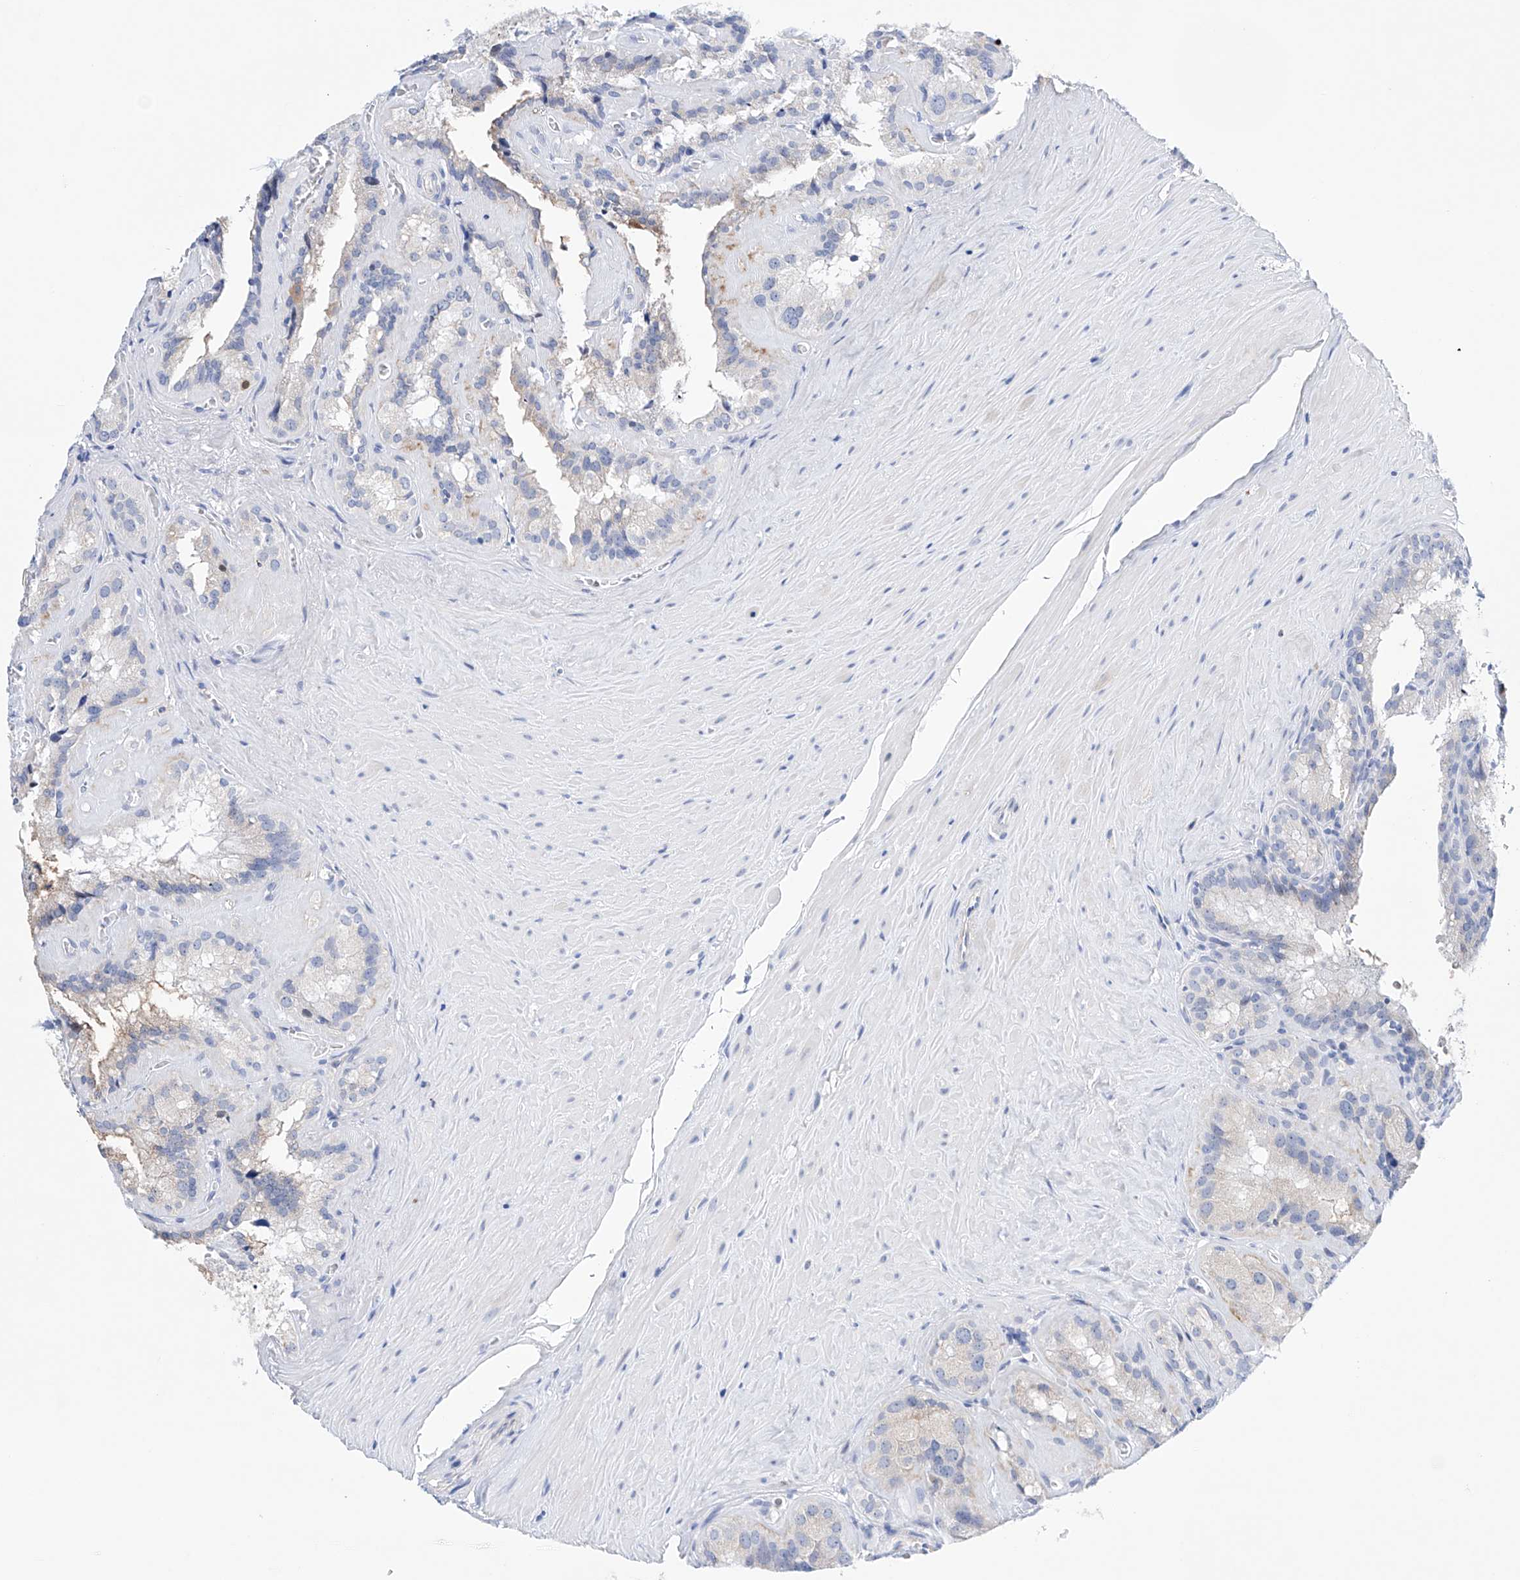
{"staining": {"intensity": "weak", "quantity": "<25%", "location": "cytoplasmic/membranous"}, "tissue": "seminal vesicle", "cell_type": "Glandular cells", "image_type": "normal", "snomed": [{"axis": "morphology", "description": "Normal tissue, NOS"}, {"axis": "topography", "description": "Prostate"}, {"axis": "topography", "description": "Seminal veicle"}], "caption": "This is a histopathology image of immunohistochemistry (IHC) staining of unremarkable seminal vesicle, which shows no staining in glandular cells. (DAB immunohistochemistry with hematoxylin counter stain).", "gene": "ETV7", "patient": {"sex": "male", "age": 59}}